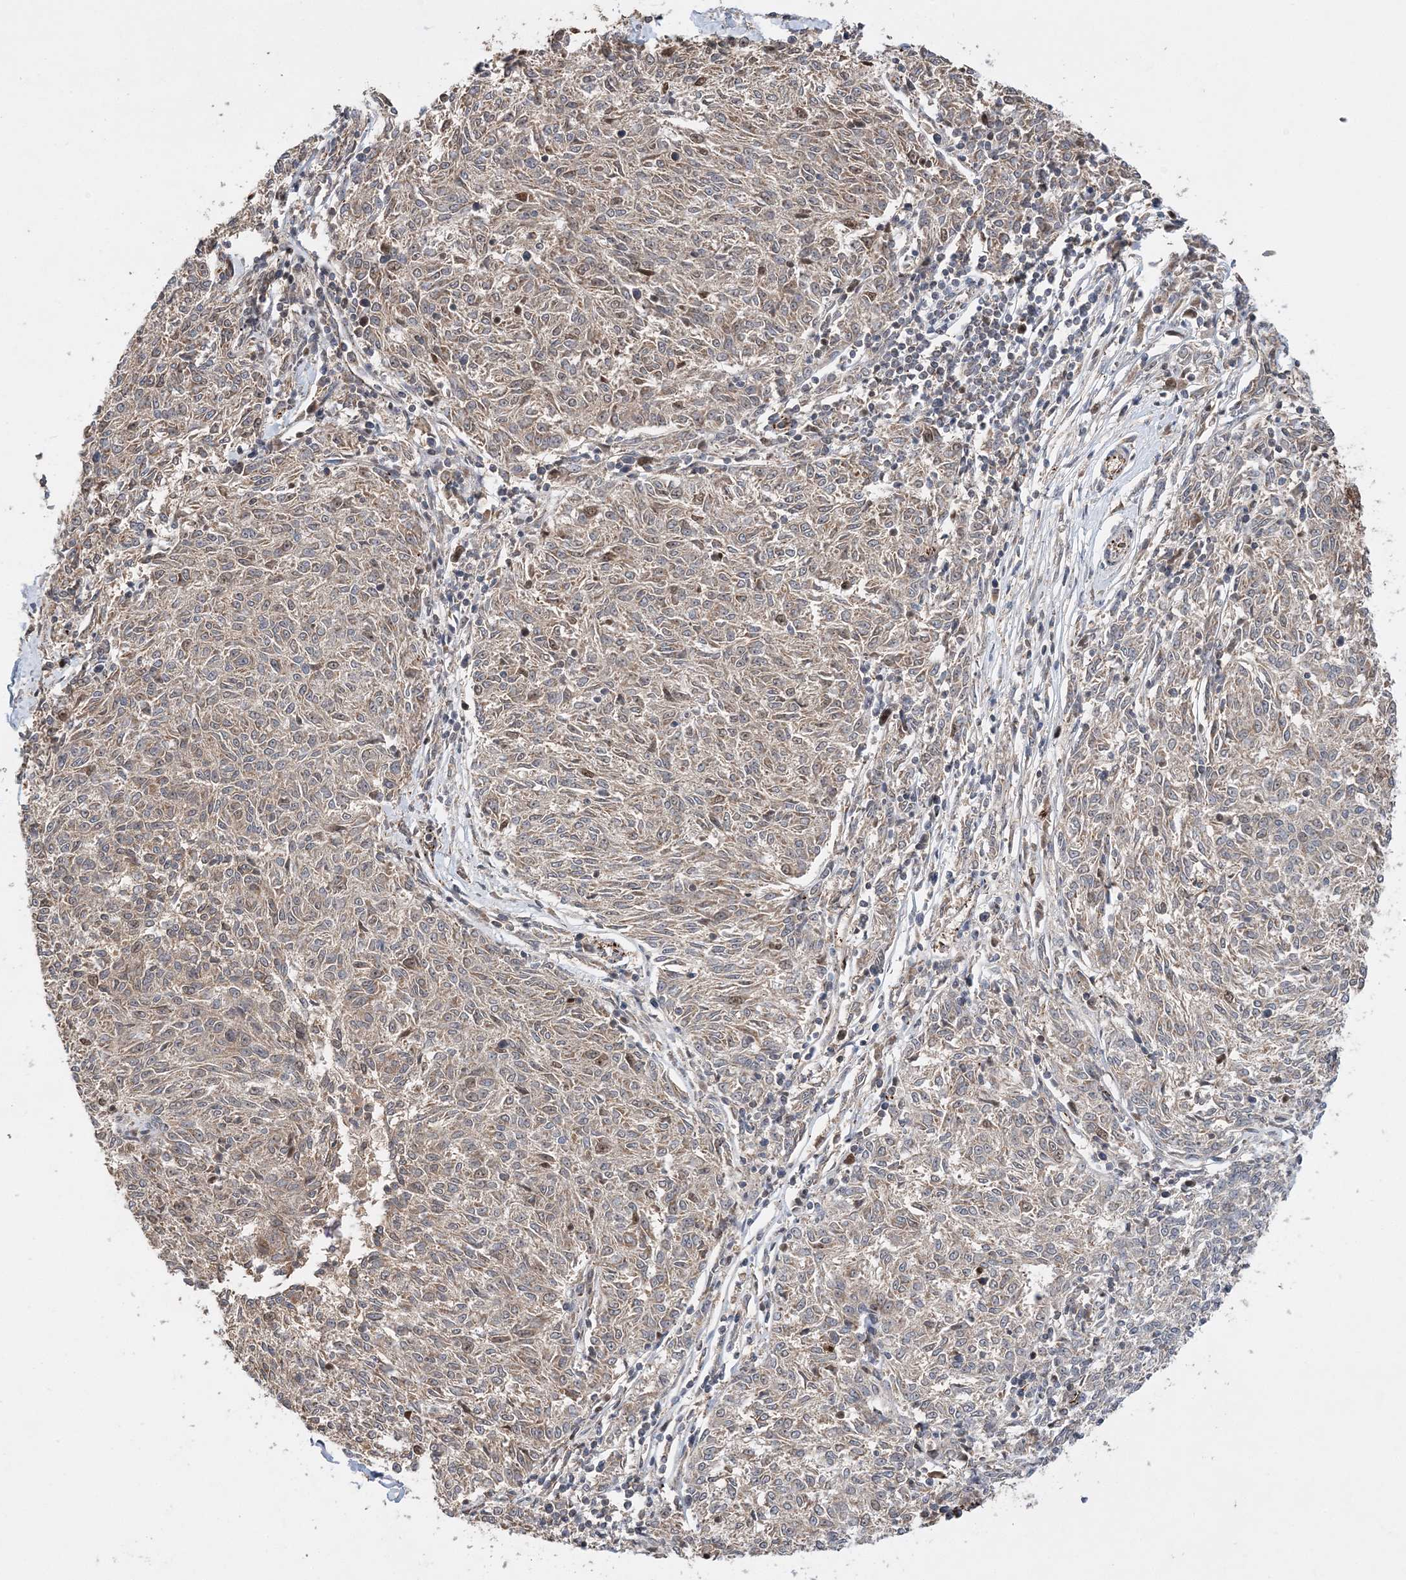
{"staining": {"intensity": "weak", "quantity": "25%-75%", "location": "cytoplasmic/membranous"}, "tissue": "melanoma", "cell_type": "Tumor cells", "image_type": "cancer", "snomed": [{"axis": "morphology", "description": "Malignant melanoma, NOS"}, {"axis": "topography", "description": "Skin"}], "caption": "Immunohistochemistry histopathology image of human melanoma stained for a protein (brown), which displays low levels of weak cytoplasmic/membranous positivity in about 25%-75% of tumor cells.", "gene": "KIF4A", "patient": {"sex": "female", "age": 72}}